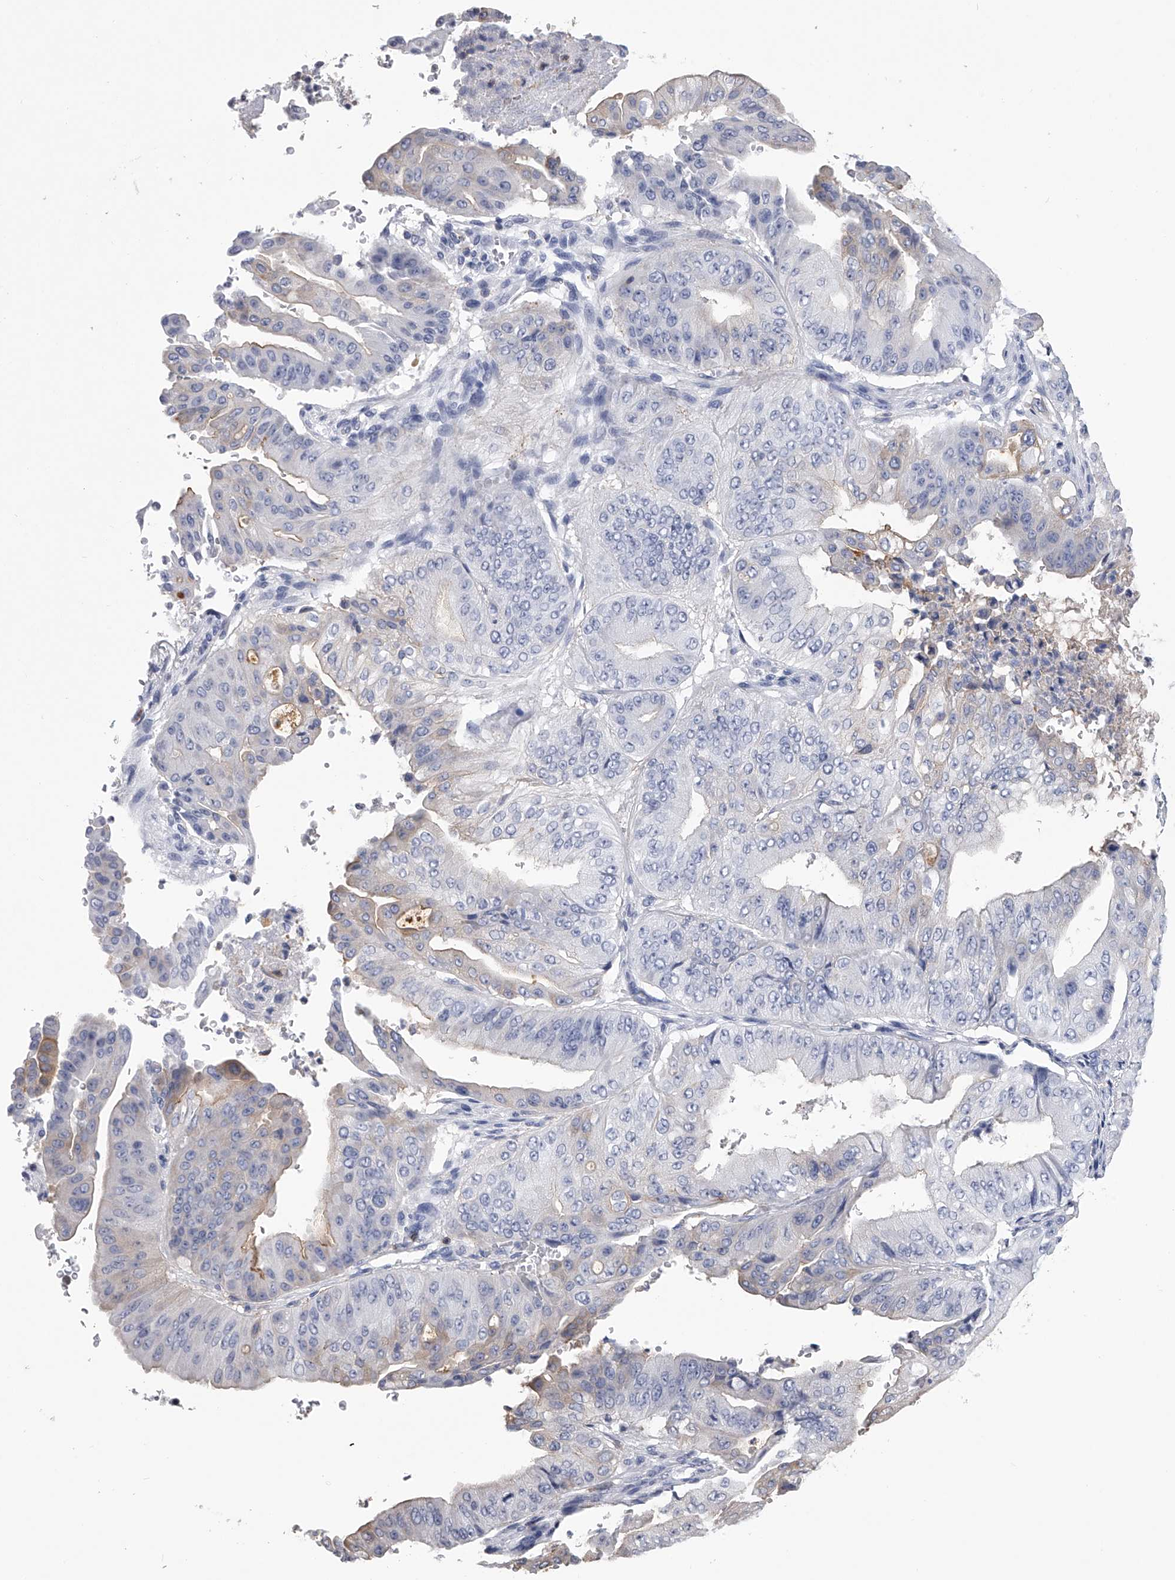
{"staining": {"intensity": "negative", "quantity": "none", "location": "none"}, "tissue": "pancreatic cancer", "cell_type": "Tumor cells", "image_type": "cancer", "snomed": [{"axis": "morphology", "description": "Adenocarcinoma, NOS"}, {"axis": "topography", "description": "Pancreas"}], "caption": "Immunohistochemical staining of pancreatic cancer (adenocarcinoma) displays no significant staining in tumor cells. (Brightfield microscopy of DAB (3,3'-diaminobenzidine) immunohistochemistry (IHC) at high magnification).", "gene": "TASP1", "patient": {"sex": "female", "age": 77}}